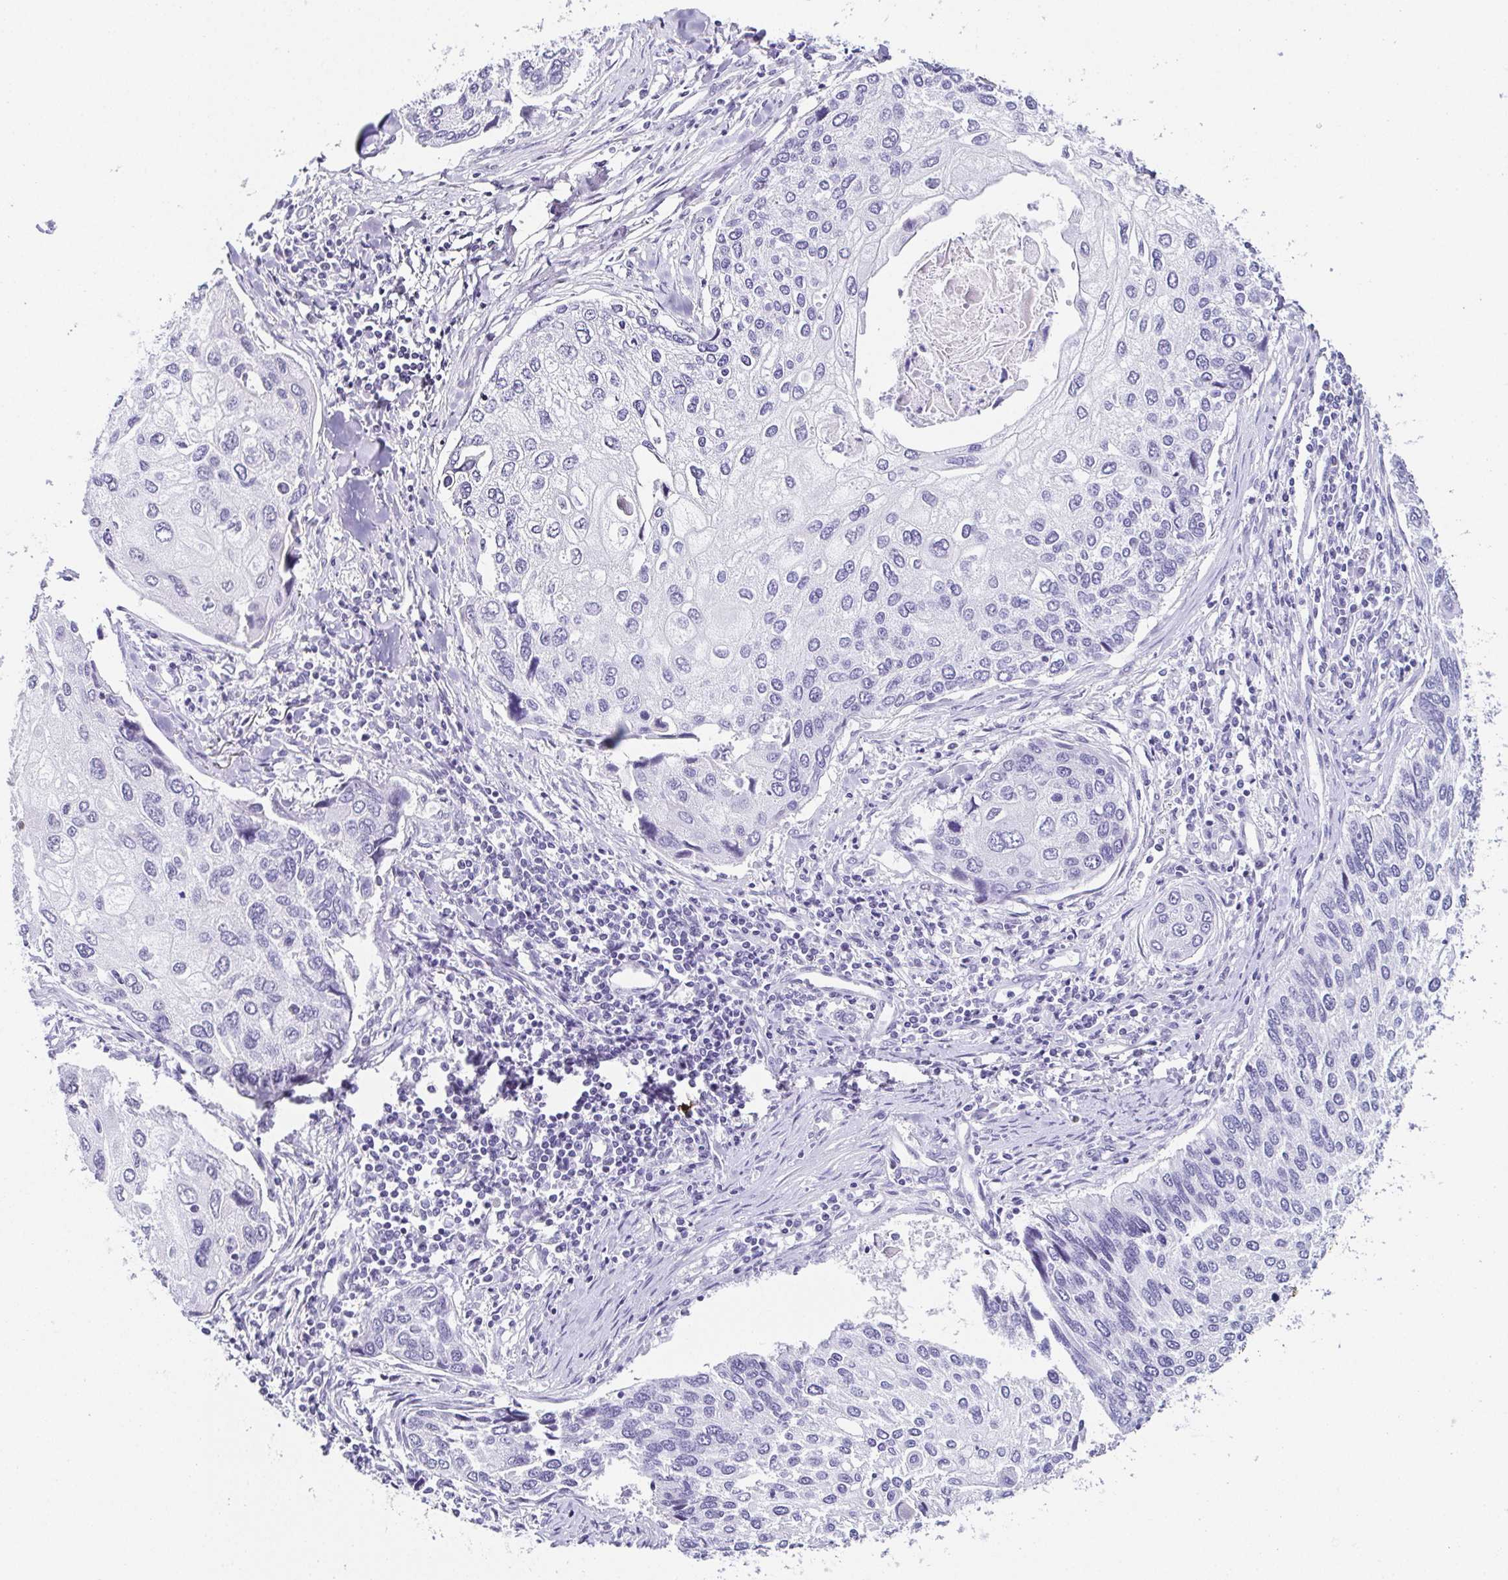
{"staining": {"intensity": "negative", "quantity": "none", "location": "none"}, "tissue": "lung cancer", "cell_type": "Tumor cells", "image_type": "cancer", "snomed": [{"axis": "morphology", "description": "Squamous cell carcinoma, NOS"}, {"axis": "morphology", "description": "Squamous cell carcinoma, metastatic, NOS"}, {"axis": "topography", "description": "Lung"}], "caption": "A high-resolution histopathology image shows immunohistochemistry staining of lung squamous cell carcinoma, which displays no significant staining in tumor cells.", "gene": "ESX1", "patient": {"sex": "male", "age": 63}}